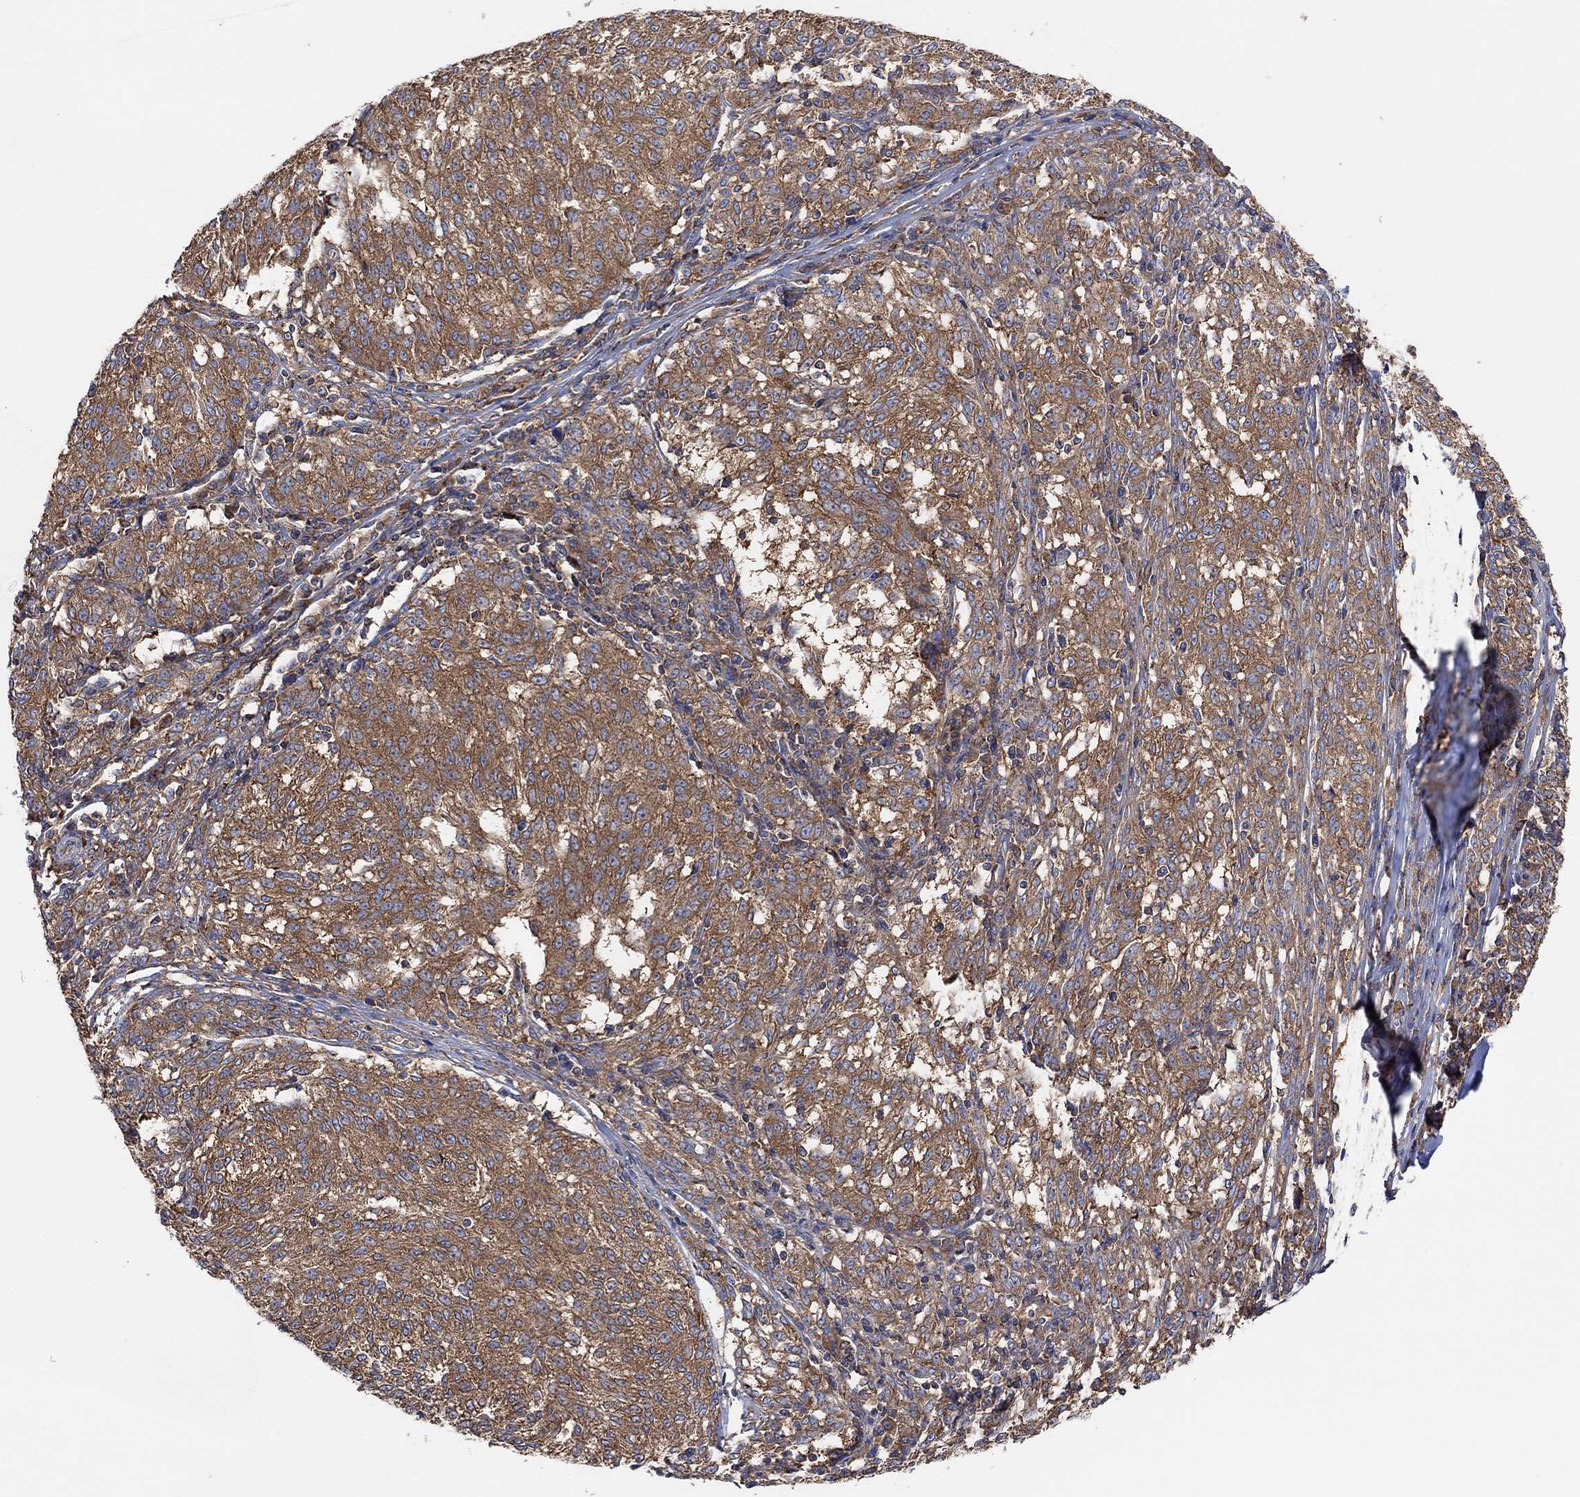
{"staining": {"intensity": "moderate", "quantity": ">75%", "location": "cytoplasmic/membranous"}, "tissue": "melanoma", "cell_type": "Tumor cells", "image_type": "cancer", "snomed": [{"axis": "morphology", "description": "Malignant melanoma, NOS"}, {"axis": "topography", "description": "Skin"}], "caption": "Immunohistochemical staining of human melanoma demonstrates moderate cytoplasmic/membranous protein expression in approximately >75% of tumor cells. The staining was performed using DAB, with brown indicating positive protein expression. Nuclei are stained blue with hematoxylin.", "gene": "BLOC1S3", "patient": {"sex": "female", "age": 72}}